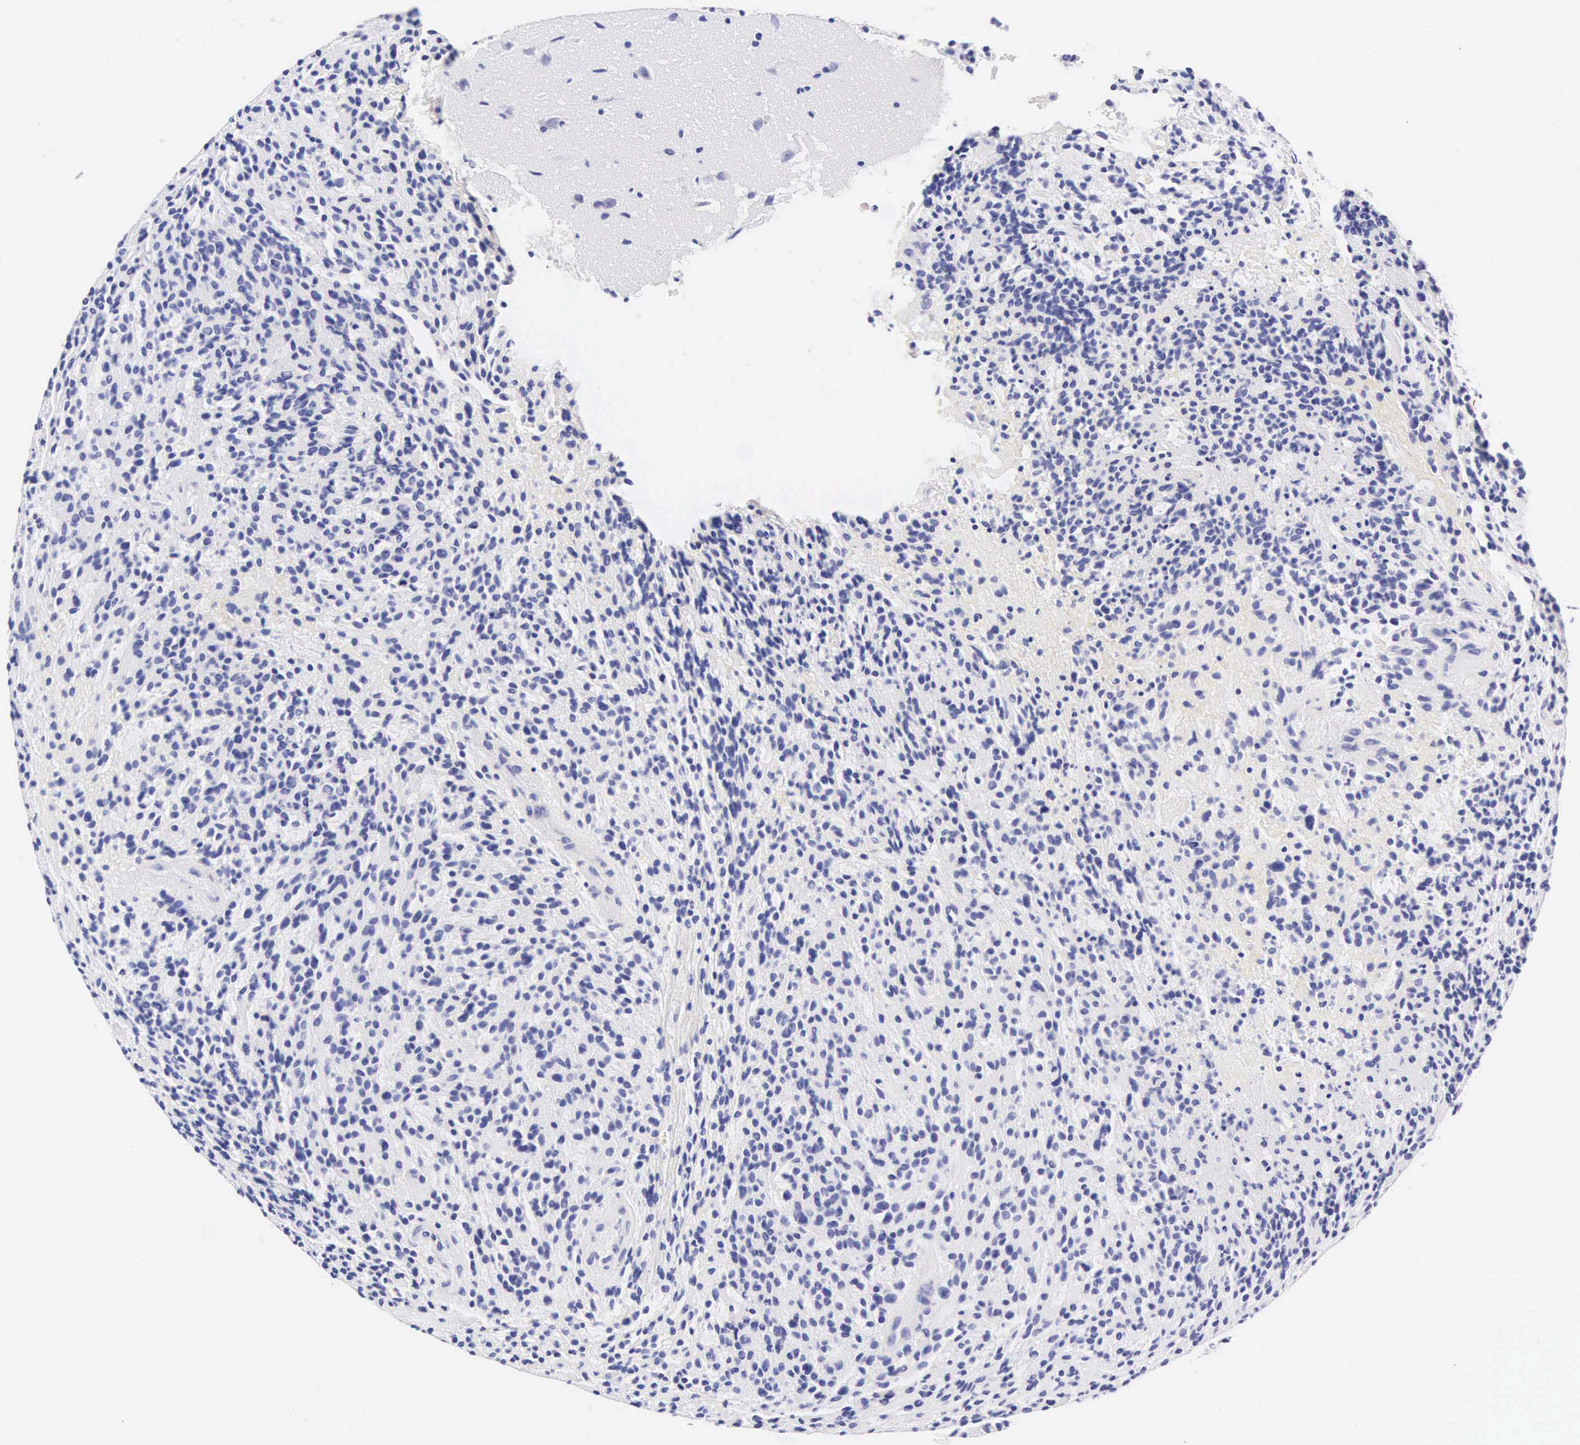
{"staining": {"intensity": "negative", "quantity": "none", "location": "none"}, "tissue": "glioma", "cell_type": "Tumor cells", "image_type": "cancer", "snomed": [{"axis": "morphology", "description": "Glioma, malignant, High grade"}, {"axis": "topography", "description": "Brain"}], "caption": "Tumor cells are negative for brown protein staining in malignant glioma (high-grade). (DAB (3,3'-diaminobenzidine) immunohistochemistry, high magnification).", "gene": "CNN1", "patient": {"sex": "female", "age": 13}}